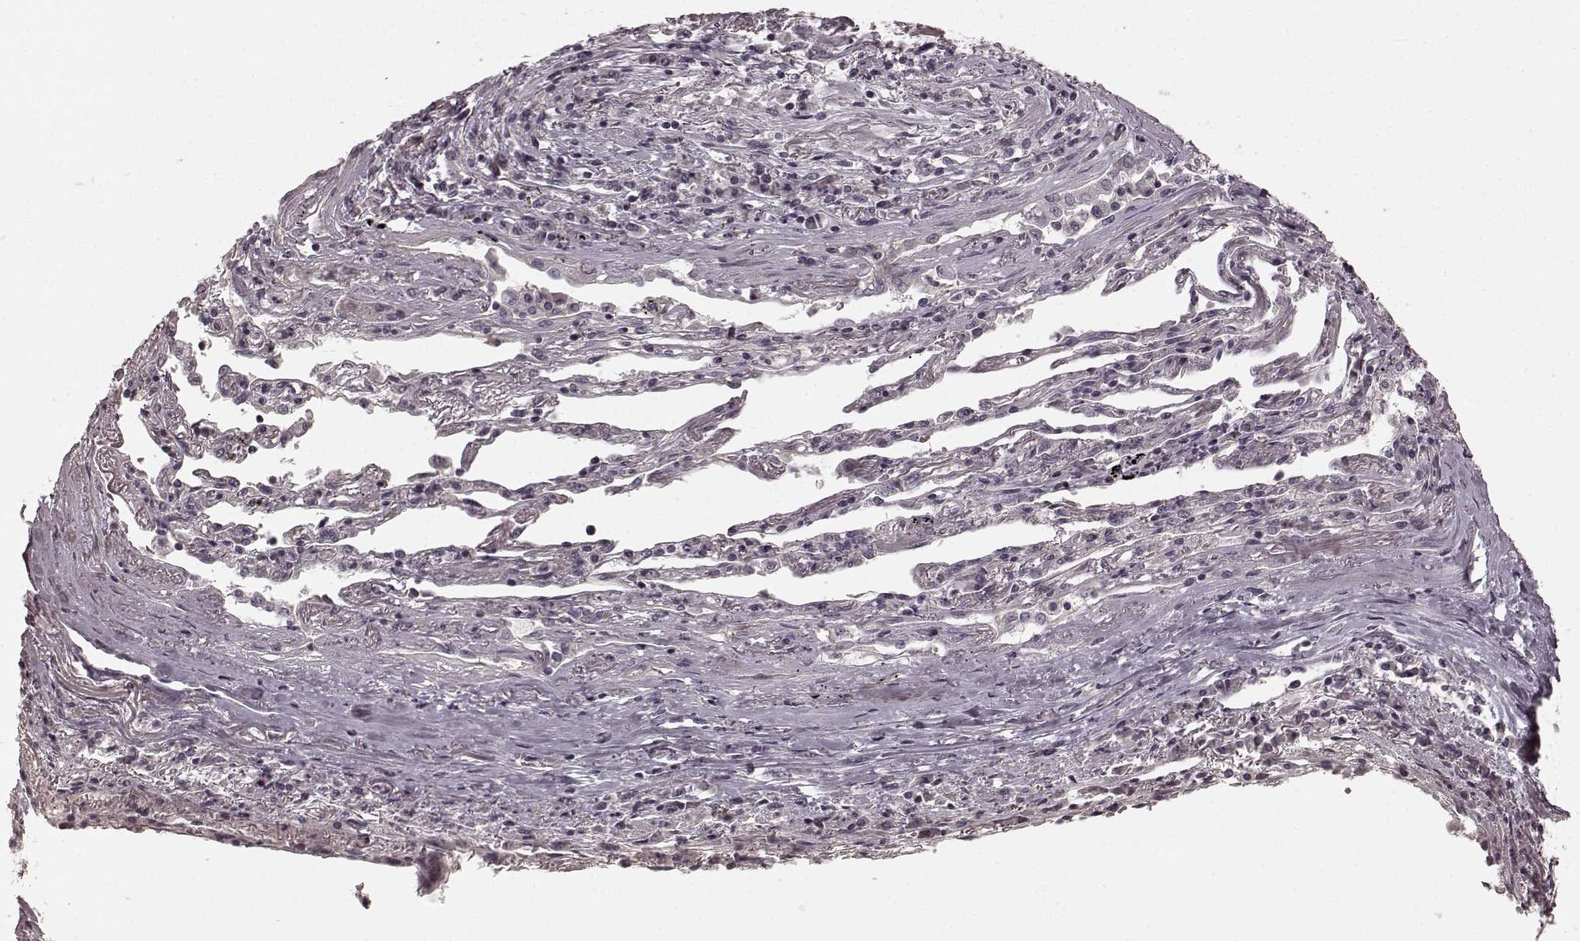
{"staining": {"intensity": "negative", "quantity": "none", "location": "none"}, "tissue": "lung cancer", "cell_type": "Tumor cells", "image_type": "cancer", "snomed": [{"axis": "morphology", "description": "Squamous cell carcinoma, NOS"}, {"axis": "topography", "description": "Lung"}], "caption": "Lung cancer was stained to show a protein in brown. There is no significant staining in tumor cells.", "gene": "PRKCE", "patient": {"sex": "male", "age": 73}}